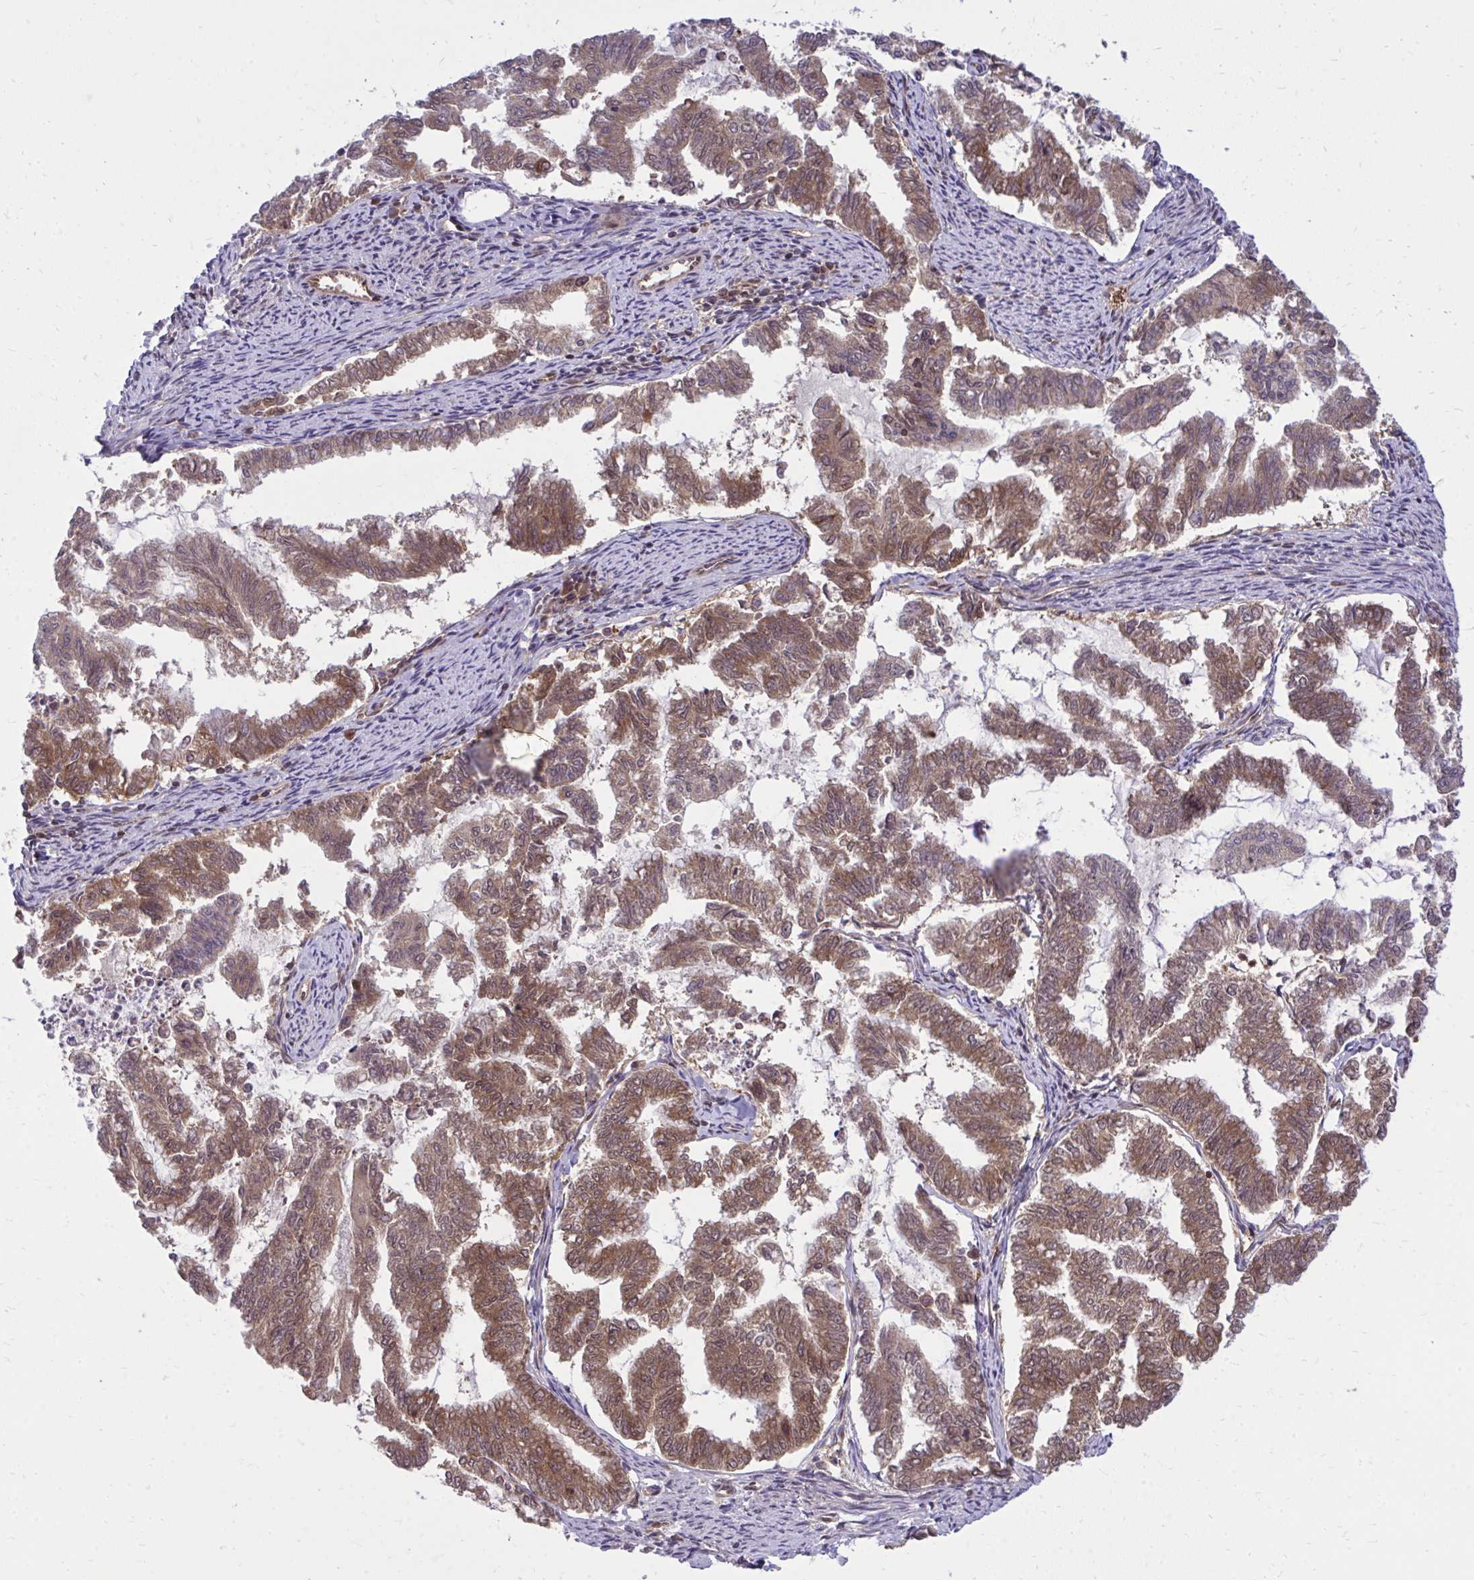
{"staining": {"intensity": "moderate", "quantity": ">75%", "location": "cytoplasmic/membranous,nuclear"}, "tissue": "endometrial cancer", "cell_type": "Tumor cells", "image_type": "cancer", "snomed": [{"axis": "morphology", "description": "Adenocarcinoma, NOS"}, {"axis": "topography", "description": "Endometrium"}], "caption": "Immunohistochemistry (IHC) micrograph of neoplastic tissue: adenocarcinoma (endometrial) stained using IHC exhibits medium levels of moderate protein expression localized specifically in the cytoplasmic/membranous and nuclear of tumor cells, appearing as a cytoplasmic/membranous and nuclear brown color.", "gene": "PPP5C", "patient": {"sex": "female", "age": 79}}